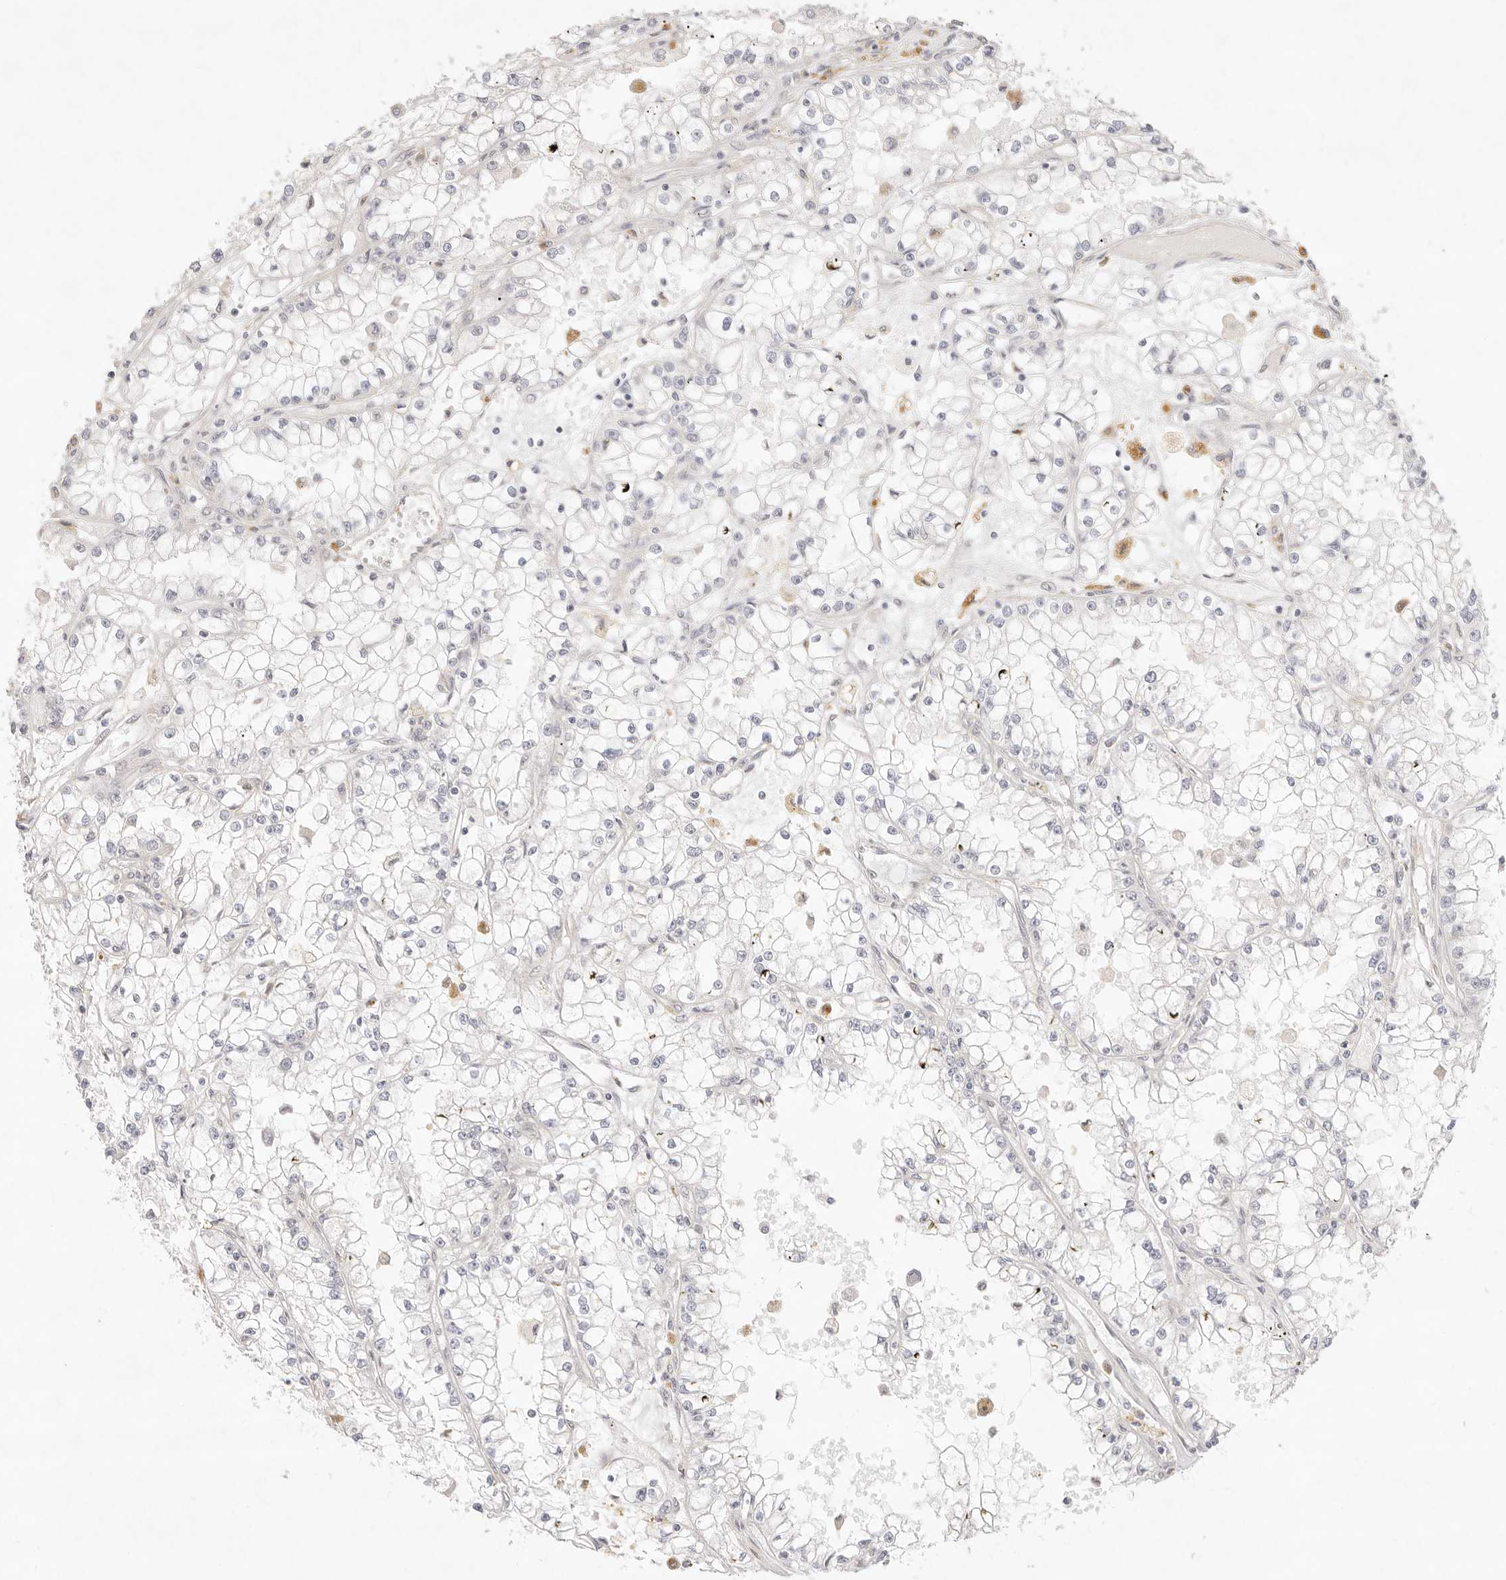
{"staining": {"intensity": "negative", "quantity": "none", "location": "none"}, "tissue": "renal cancer", "cell_type": "Tumor cells", "image_type": "cancer", "snomed": [{"axis": "morphology", "description": "Adenocarcinoma, NOS"}, {"axis": "topography", "description": "Kidney"}], "caption": "Tumor cells are negative for protein expression in human renal cancer.", "gene": "GPR156", "patient": {"sex": "male", "age": 56}}